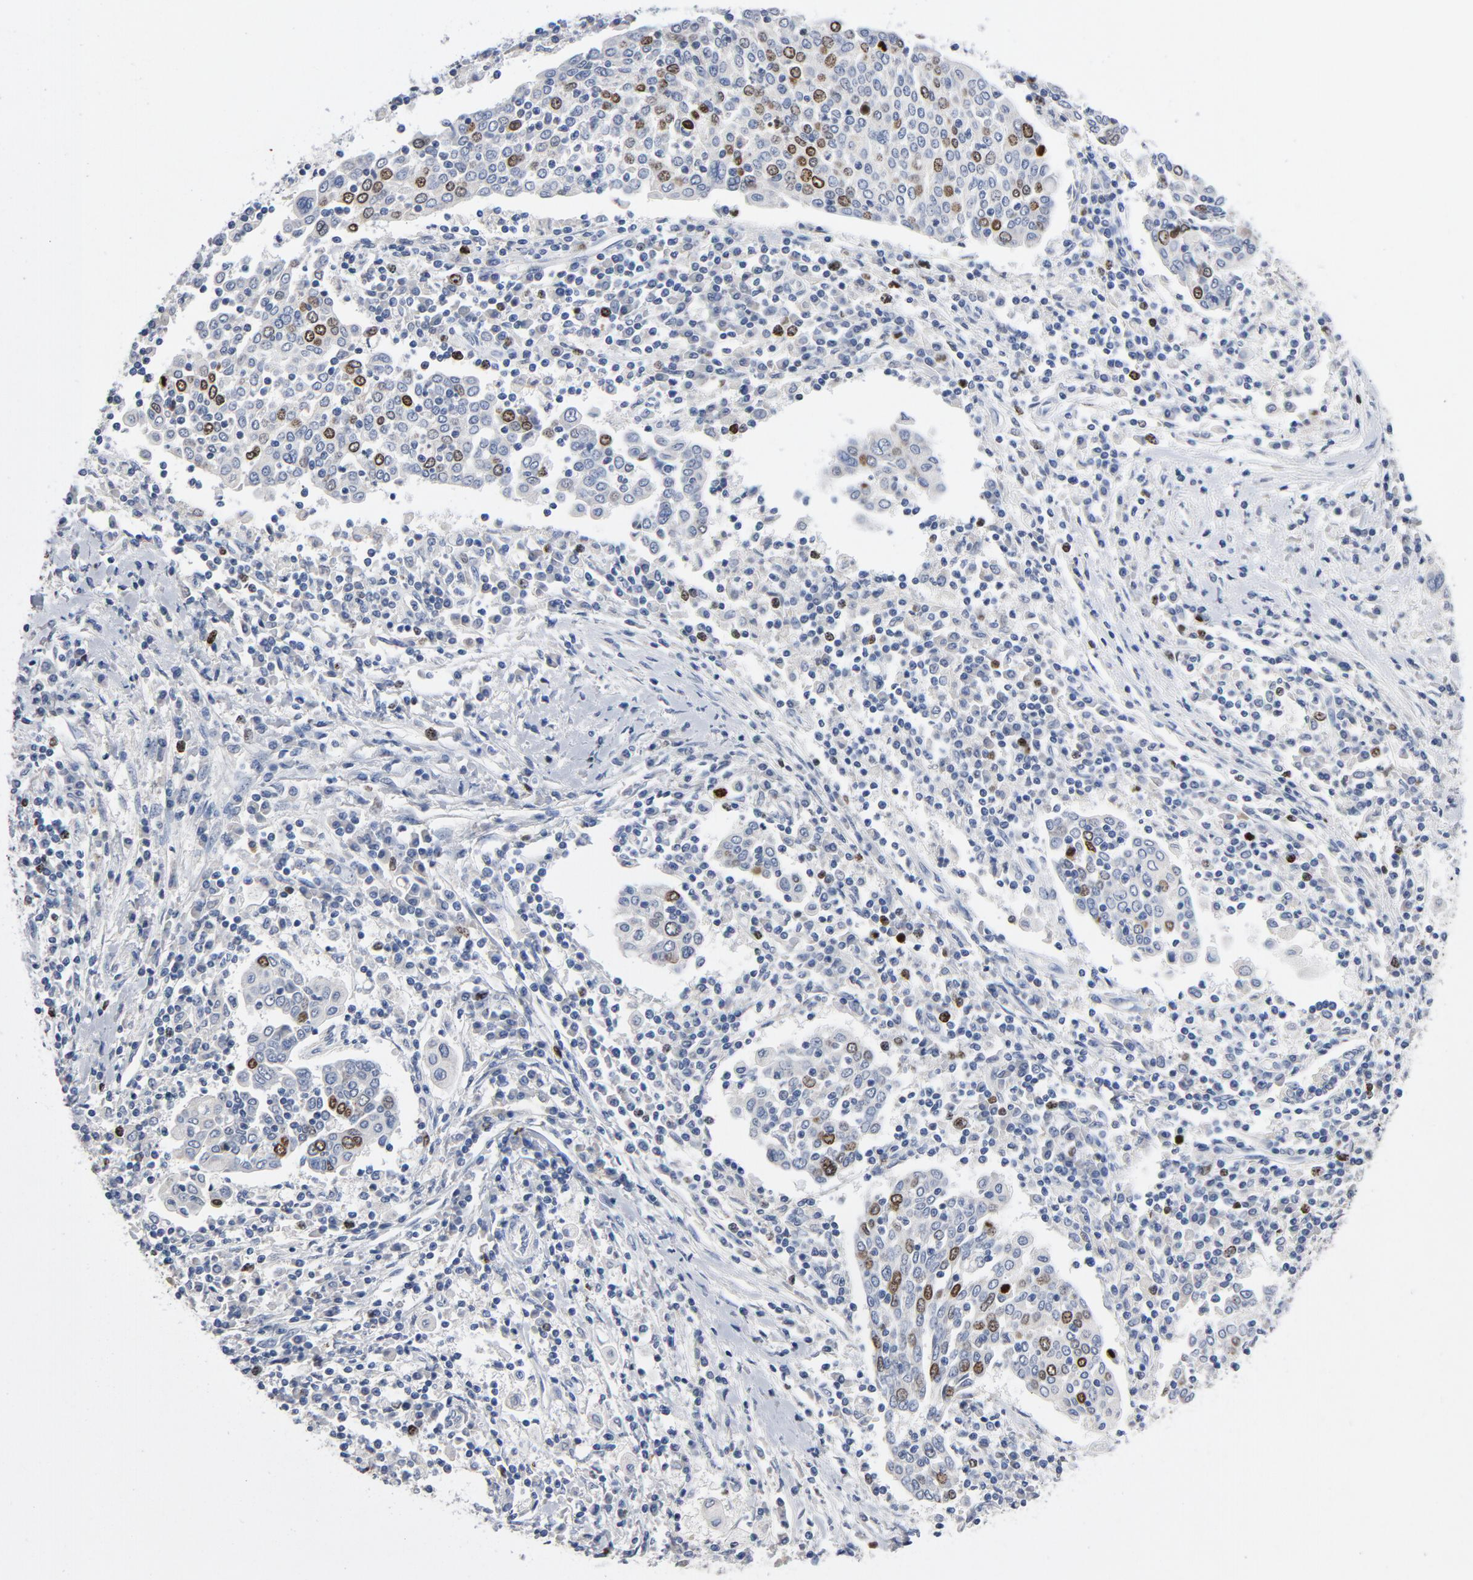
{"staining": {"intensity": "moderate", "quantity": "<25%", "location": "nuclear"}, "tissue": "cervical cancer", "cell_type": "Tumor cells", "image_type": "cancer", "snomed": [{"axis": "morphology", "description": "Squamous cell carcinoma, NOS"}, {"axis": "topography", "description": "Cervix"}], "caption": "A low amount of moderate nuclear positivity is identified in about <25% of tumor cells in cervical squamous cell carcinoma tissue.", "gene": "BIRC5", "patient": {"sex": "female", "age": 40}}